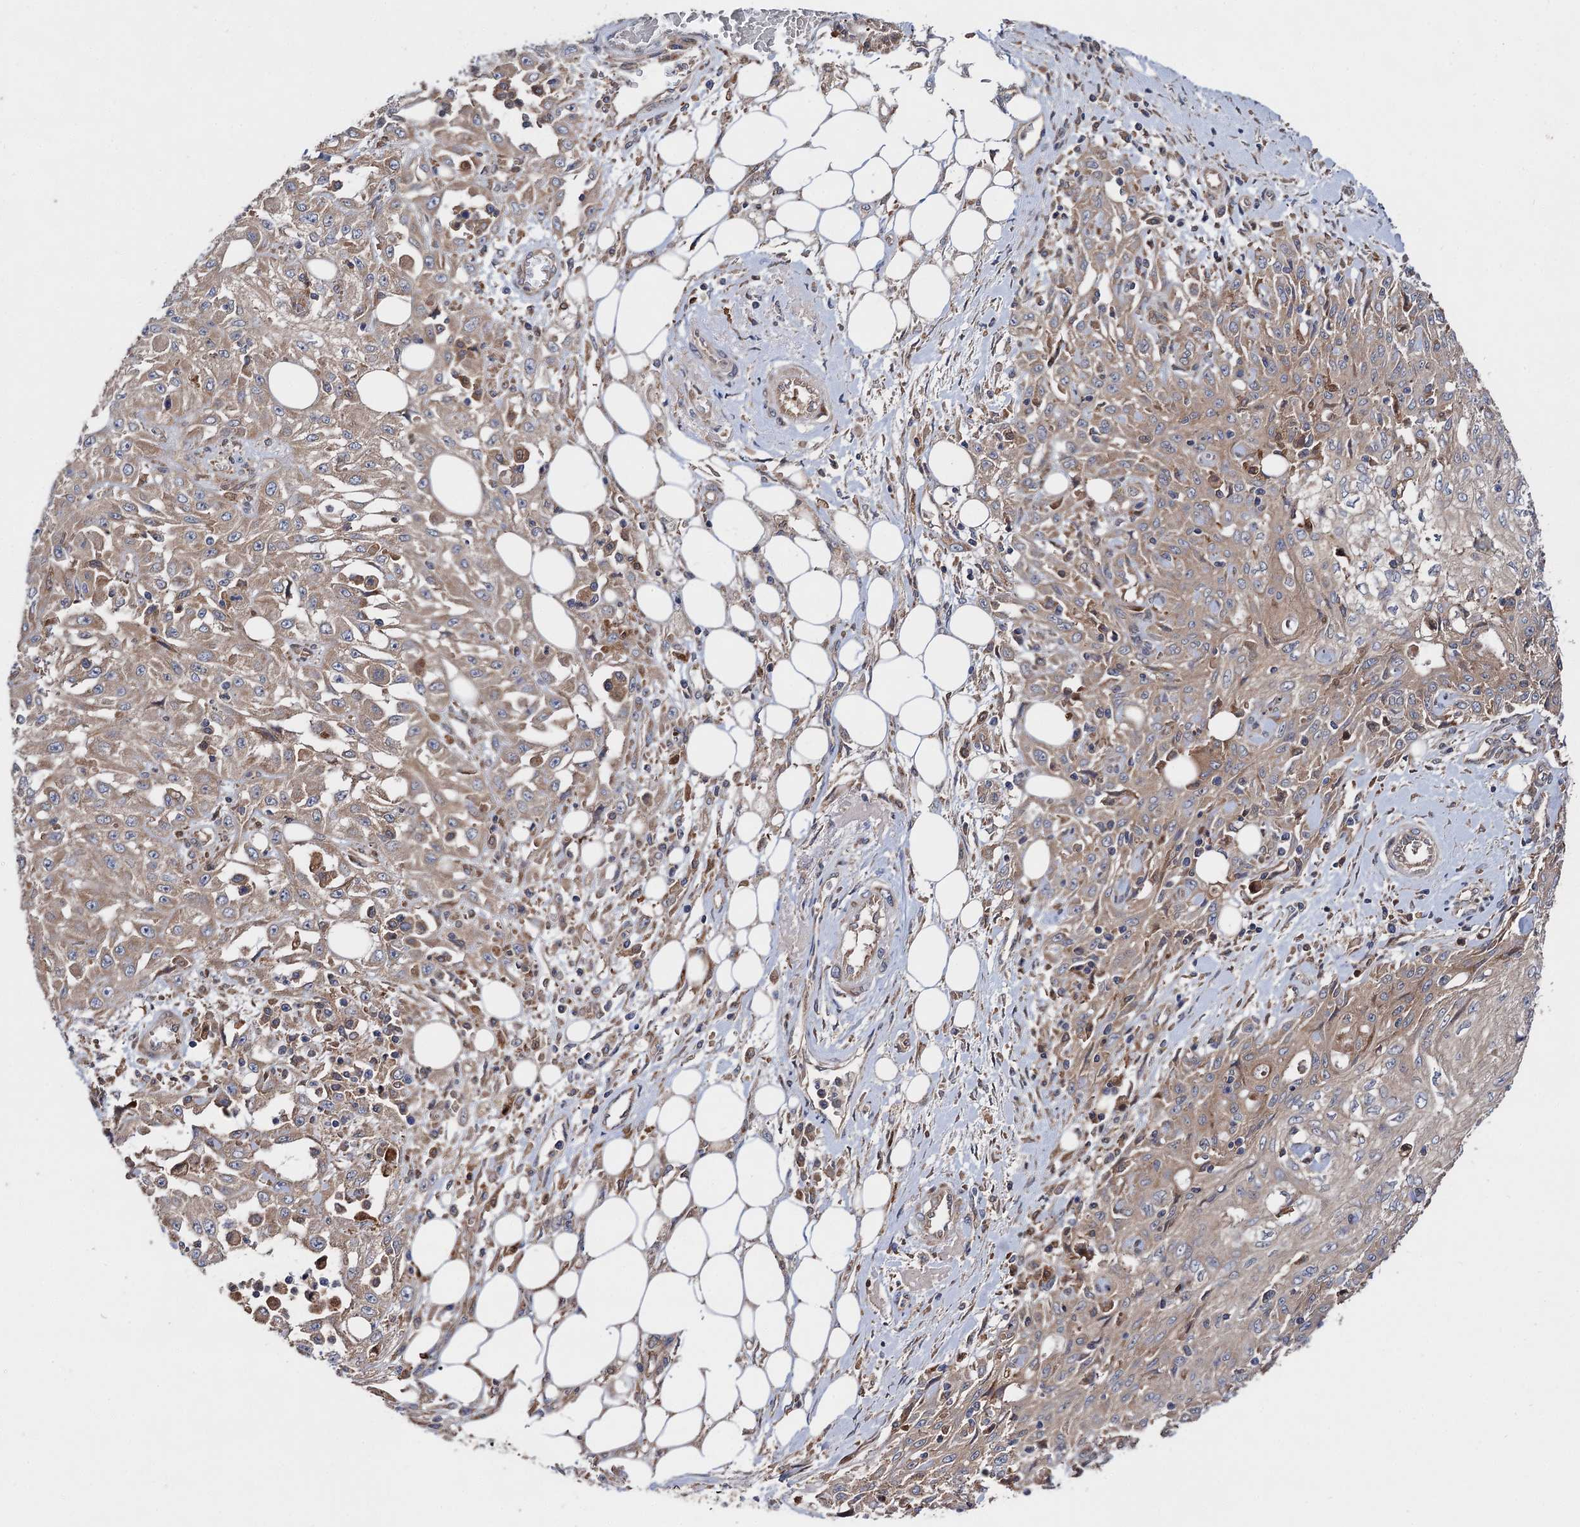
{"staining": {"intensity": "weak", "quantity": ">75%", "location": "cytoplasmic/membranous"}, "tissue": "skin cancer", "cell_type": "Tumor cells", "image_type": "cancer", "snomed": [{"axis": "morphology", "description": "Squamous cell carcinoma, NOS"}, {"axis": "morphology", "description": "Squamous cell carcinoma, metastatic, NOS"}, {"axis": "topography", "description": "Skin"}, {"axis": "topography", "description": "Lymph node"}], "caption": "DAB immunohistochemical staining of human skin metastatic squamous cell carcinoma exhibits weak cytoplasmic/membranous protein expression in approximately >75% of tumor cells.", "gene": "NAA25", "patient": {"sex": "male", "age": 75}}